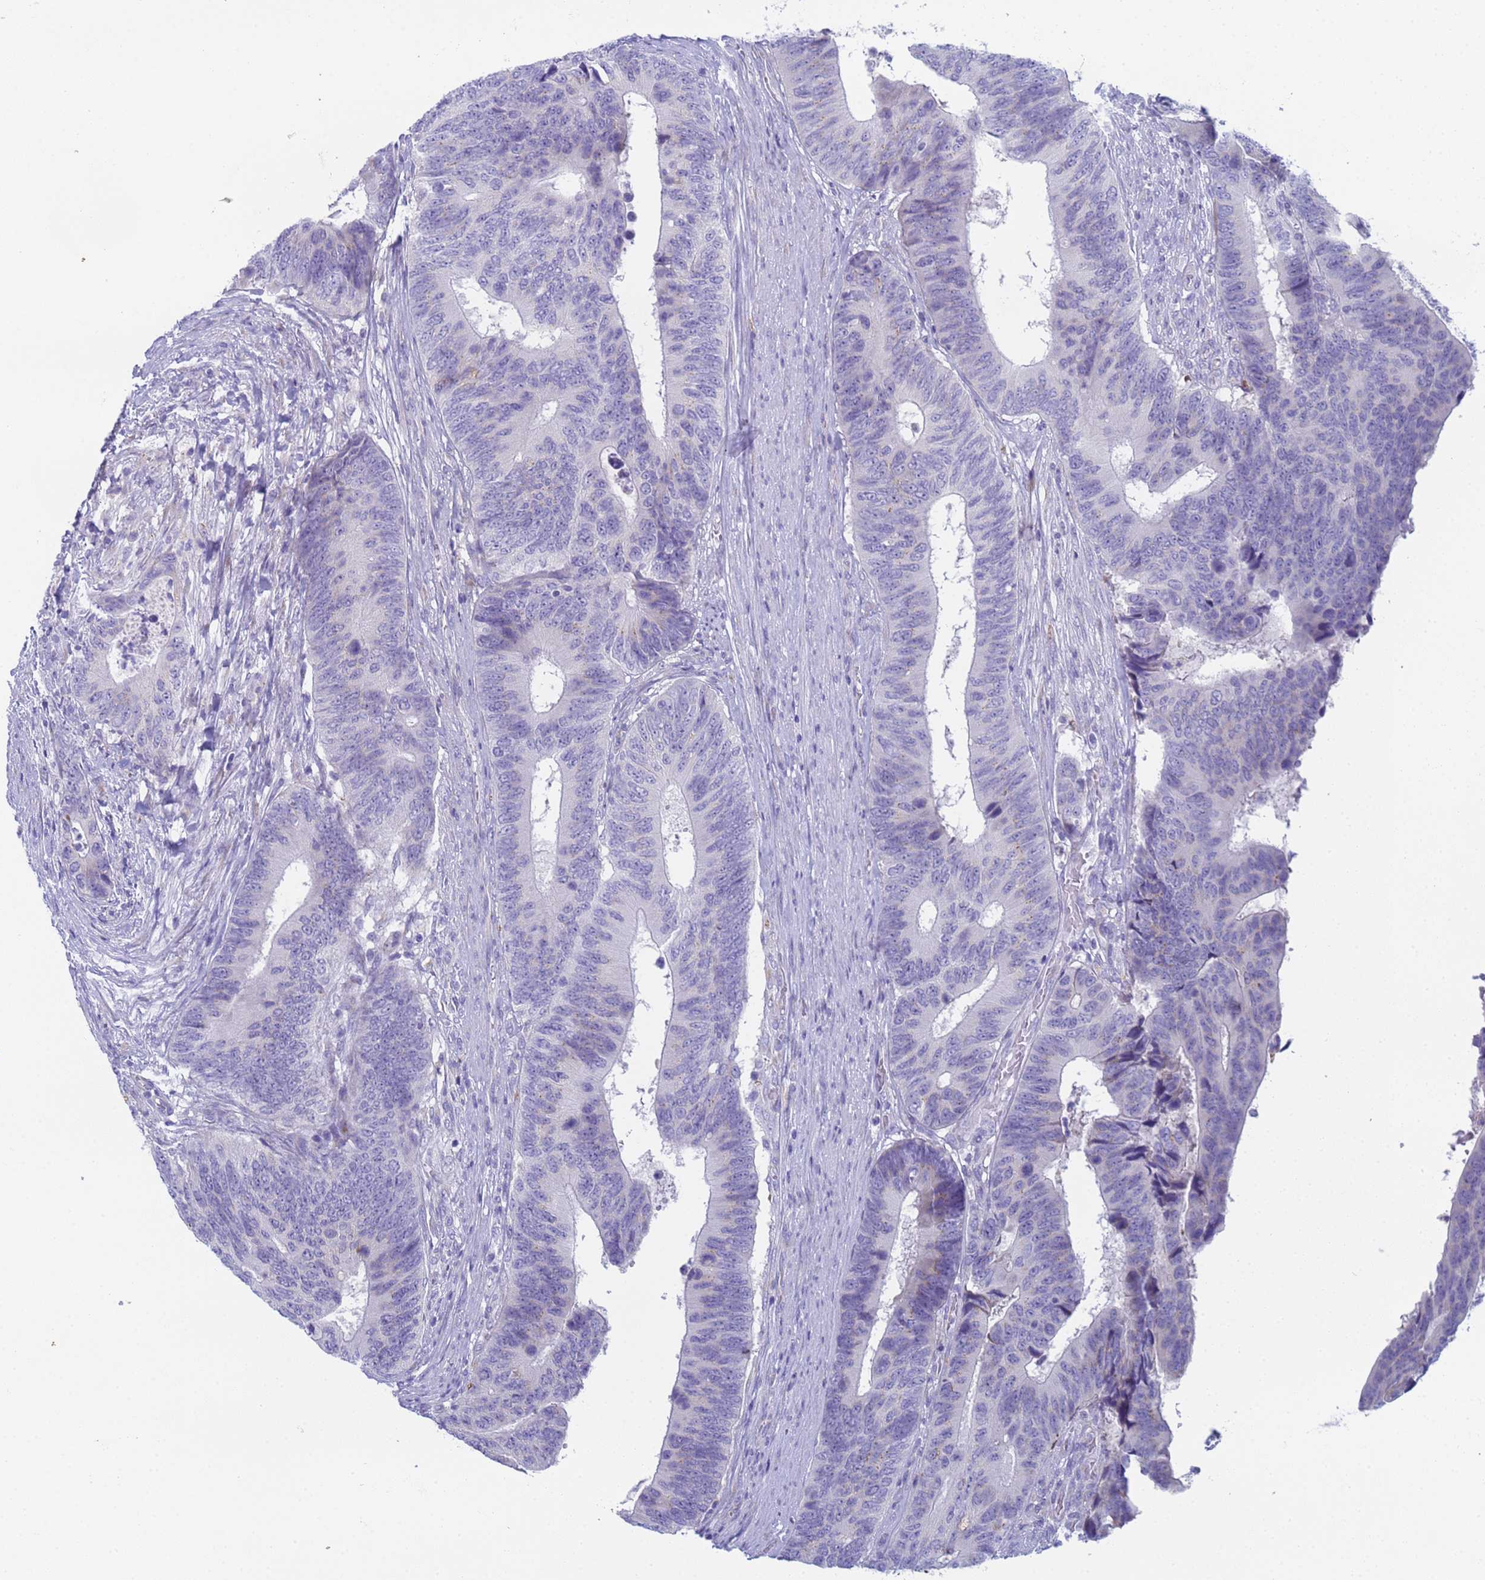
{"staining": {"intensity": "negative", "quantity": "none", "location": "none"}, "tissue": "colorectal cancer", "cell_type": "Tumor cells", "image_type": "cancer", "snomed": [{"axis": "morphology", "description": "Adenocarcinoma, NOS"}, {"axis": "topography", "description": "Colon"}], "caption": "High magnification brightfield microscopy of colorectal cancer stained with DAB (brown) and counterstained with hematoxylin (blue): tumor cells show no significant staining.", "gene": "CR1", "patient": {"sex": "male", "age": 87}}